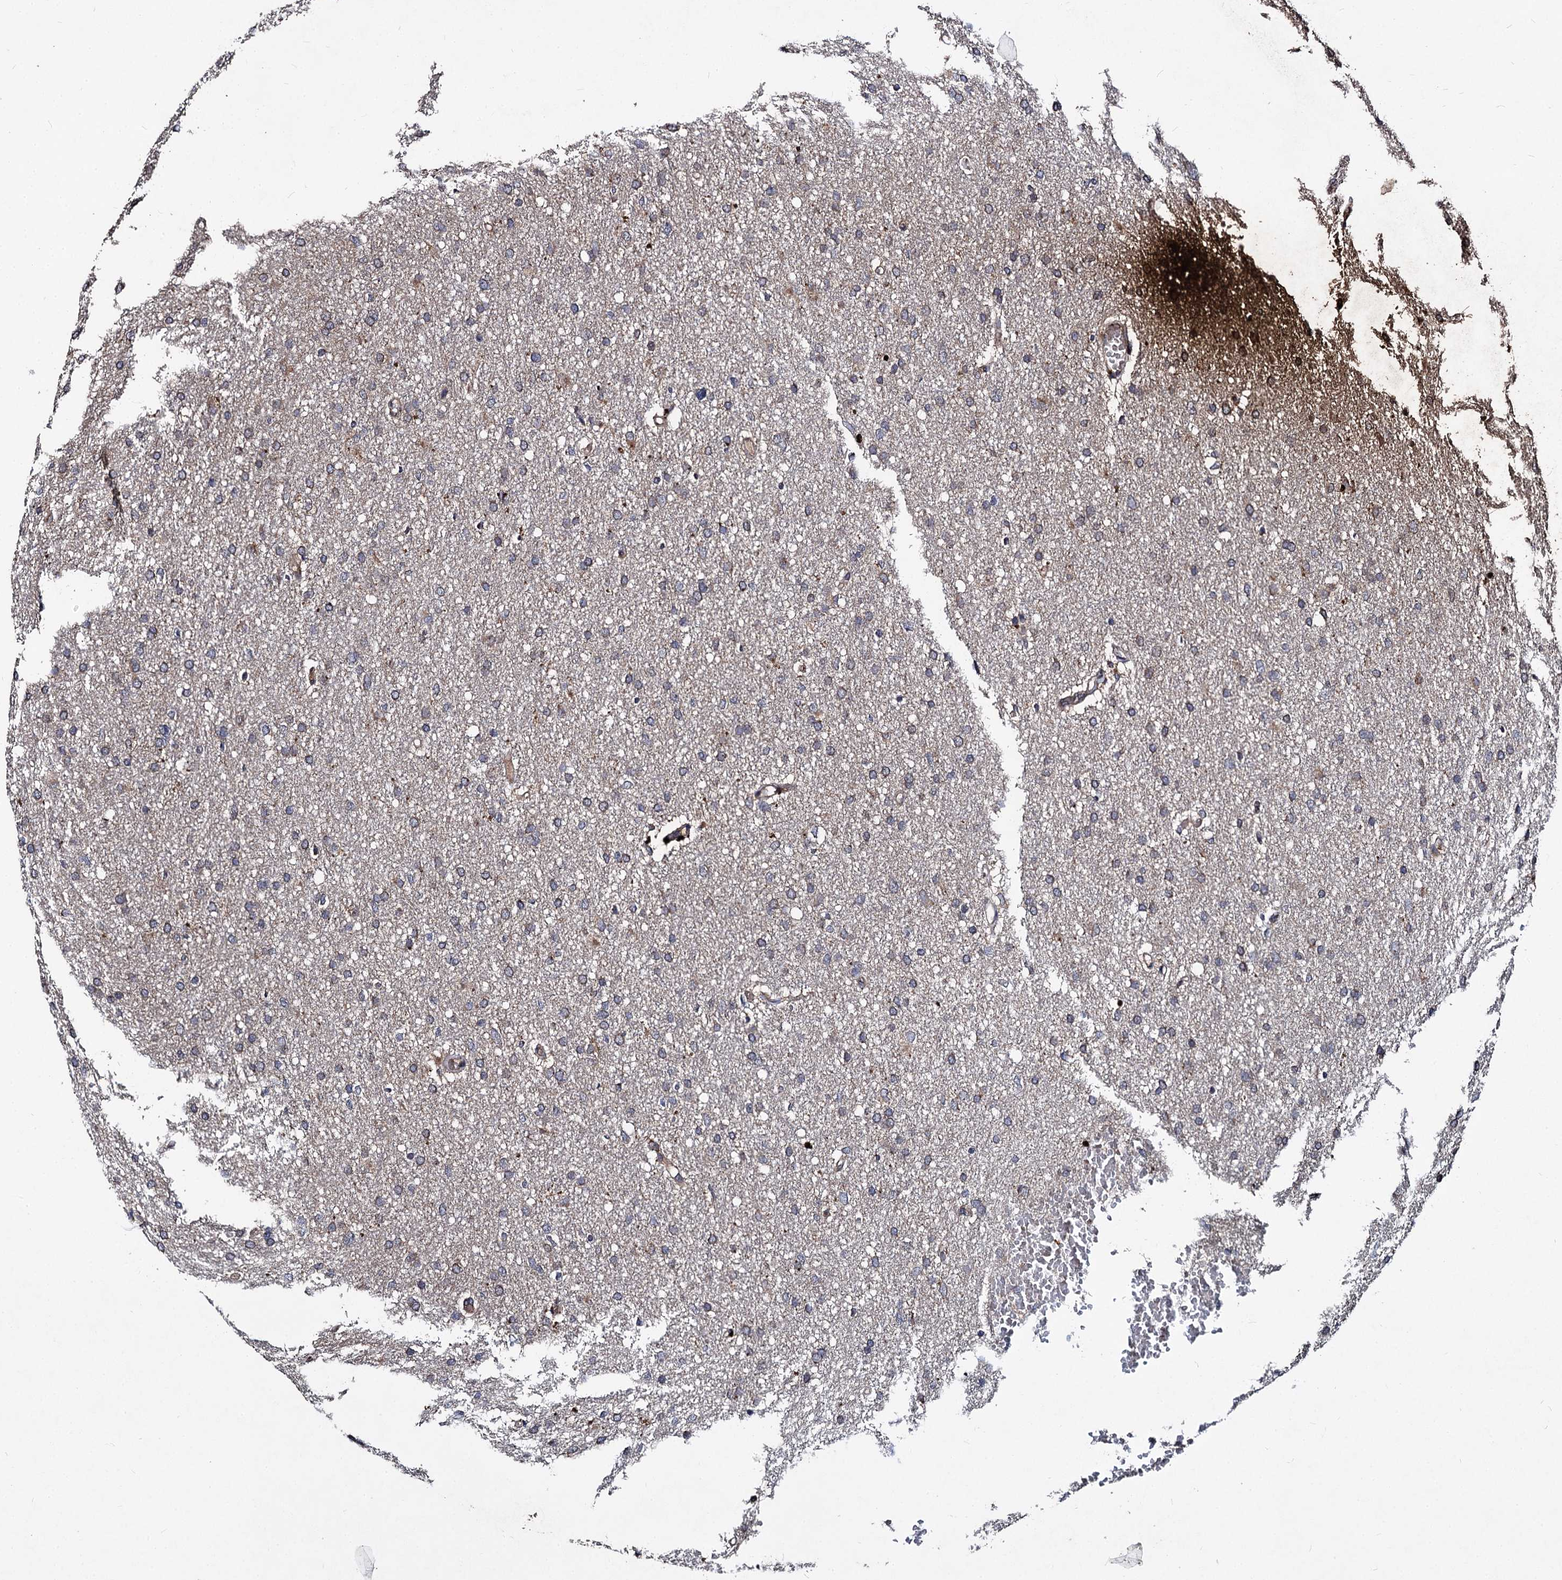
{"staining": {"intensity": "negative", "quantity": "none", "location": "none"}, "tissue": "glioma", "cell_type": "Tumor cells", "image_type": "cancer", "snomed": [{"axis": "morphology", "description": "Glioma, malignant, High grade"}, {"axis": "topography", "description": "Cerebral cortex"}], "caption": "This image is of glioma stained with immunohistochemistry (IHC) to label a protein in brown with the nuclei are counter-stained blue. There is no expression in tumor cells.", "gene": "BCL2L2", "patient": {"sex": "female", "age": 36}}